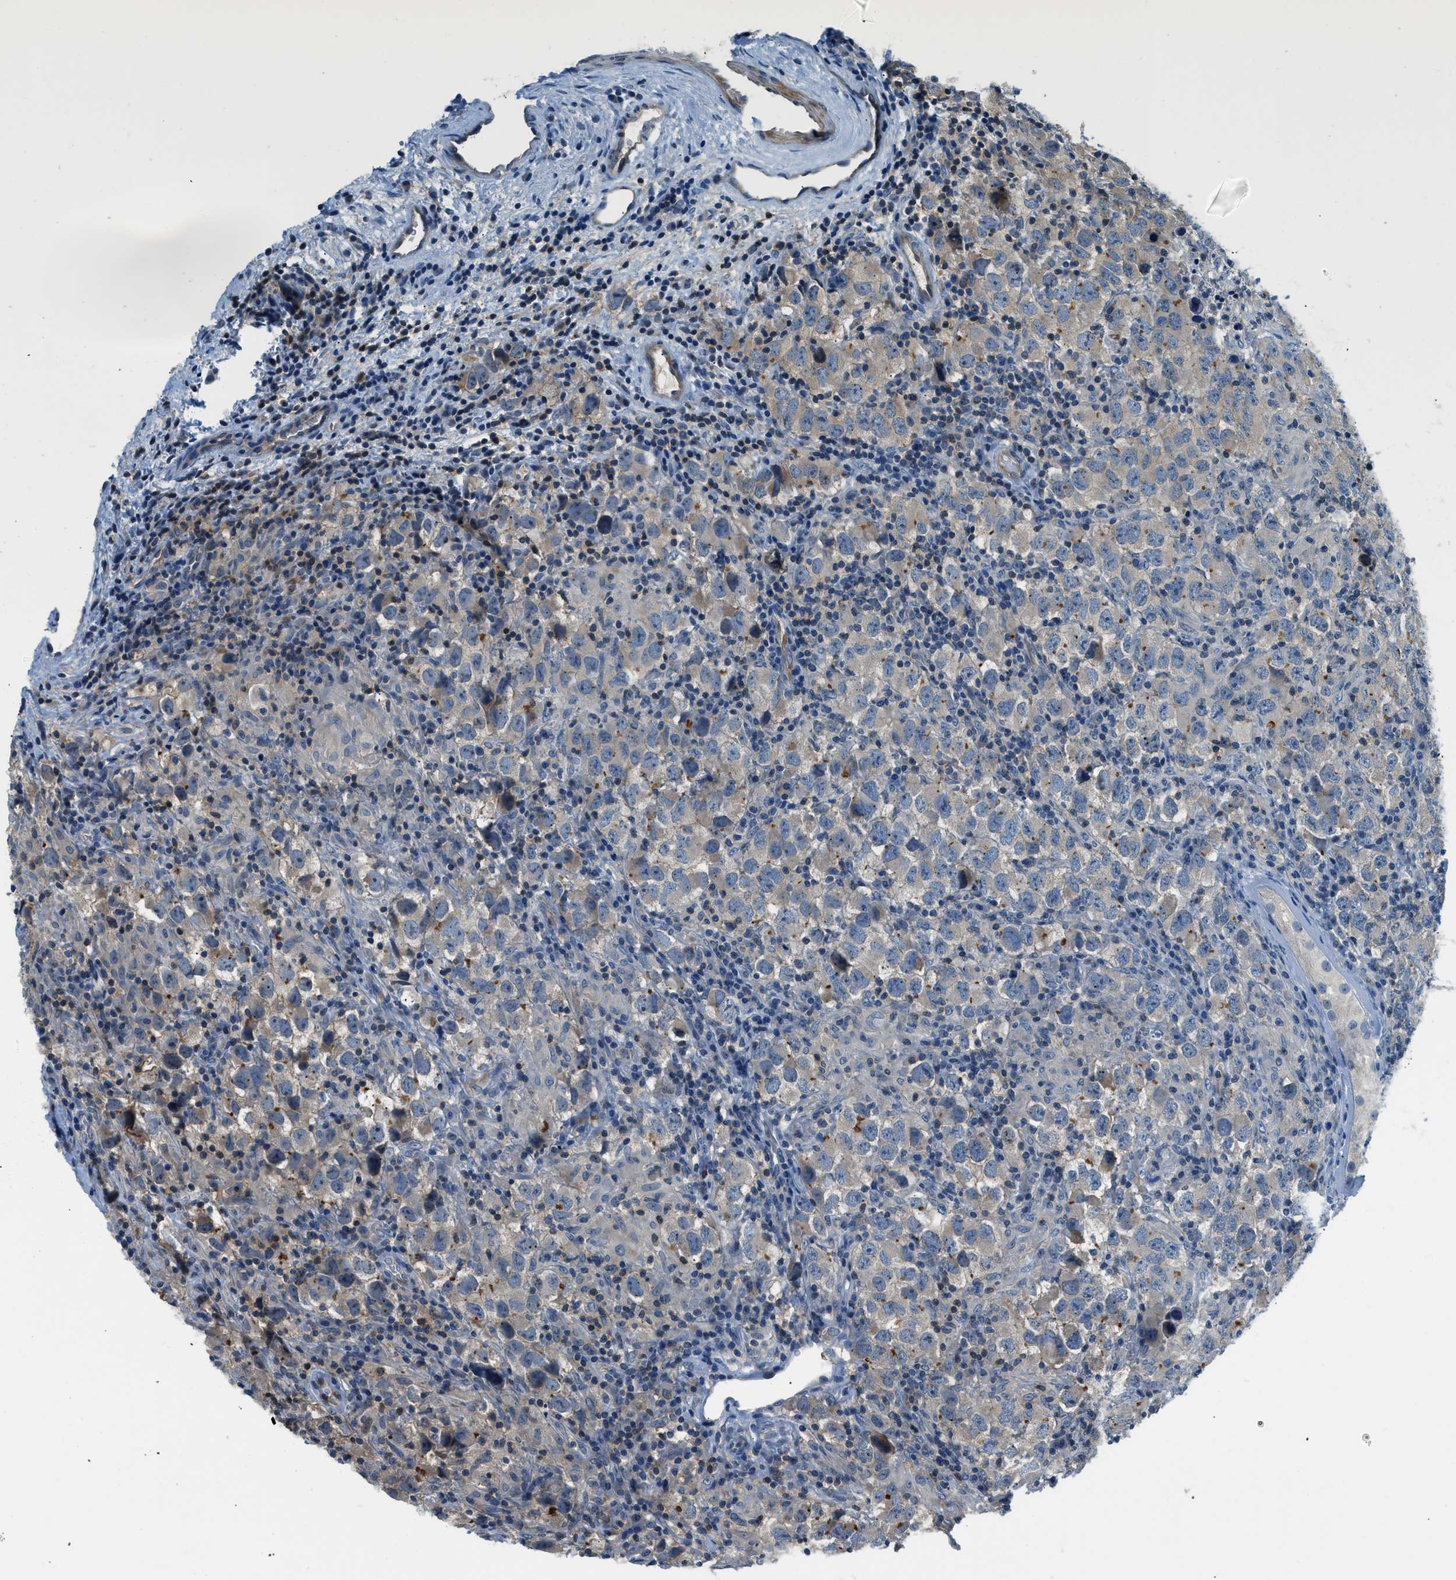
{"staining": {"intensity": "weak", "quantity": "<25%", "location": "cytoplasmic/membranous"}, "tissue": "testis cancer", "cell_type": "Tumor cells", "image_type": "cancer", "snomed": [{"axis": "morphology", "description": "Carcinoma, Embryonal, NOS"}, {"axis": "topography", "description": "Testis"}], "caption": "Image shows no significant protein staining in tumor cells of embryonal carcinoma (testis).", "gene": "CBLB", "patient": {"sex": "male", "age": 21}}